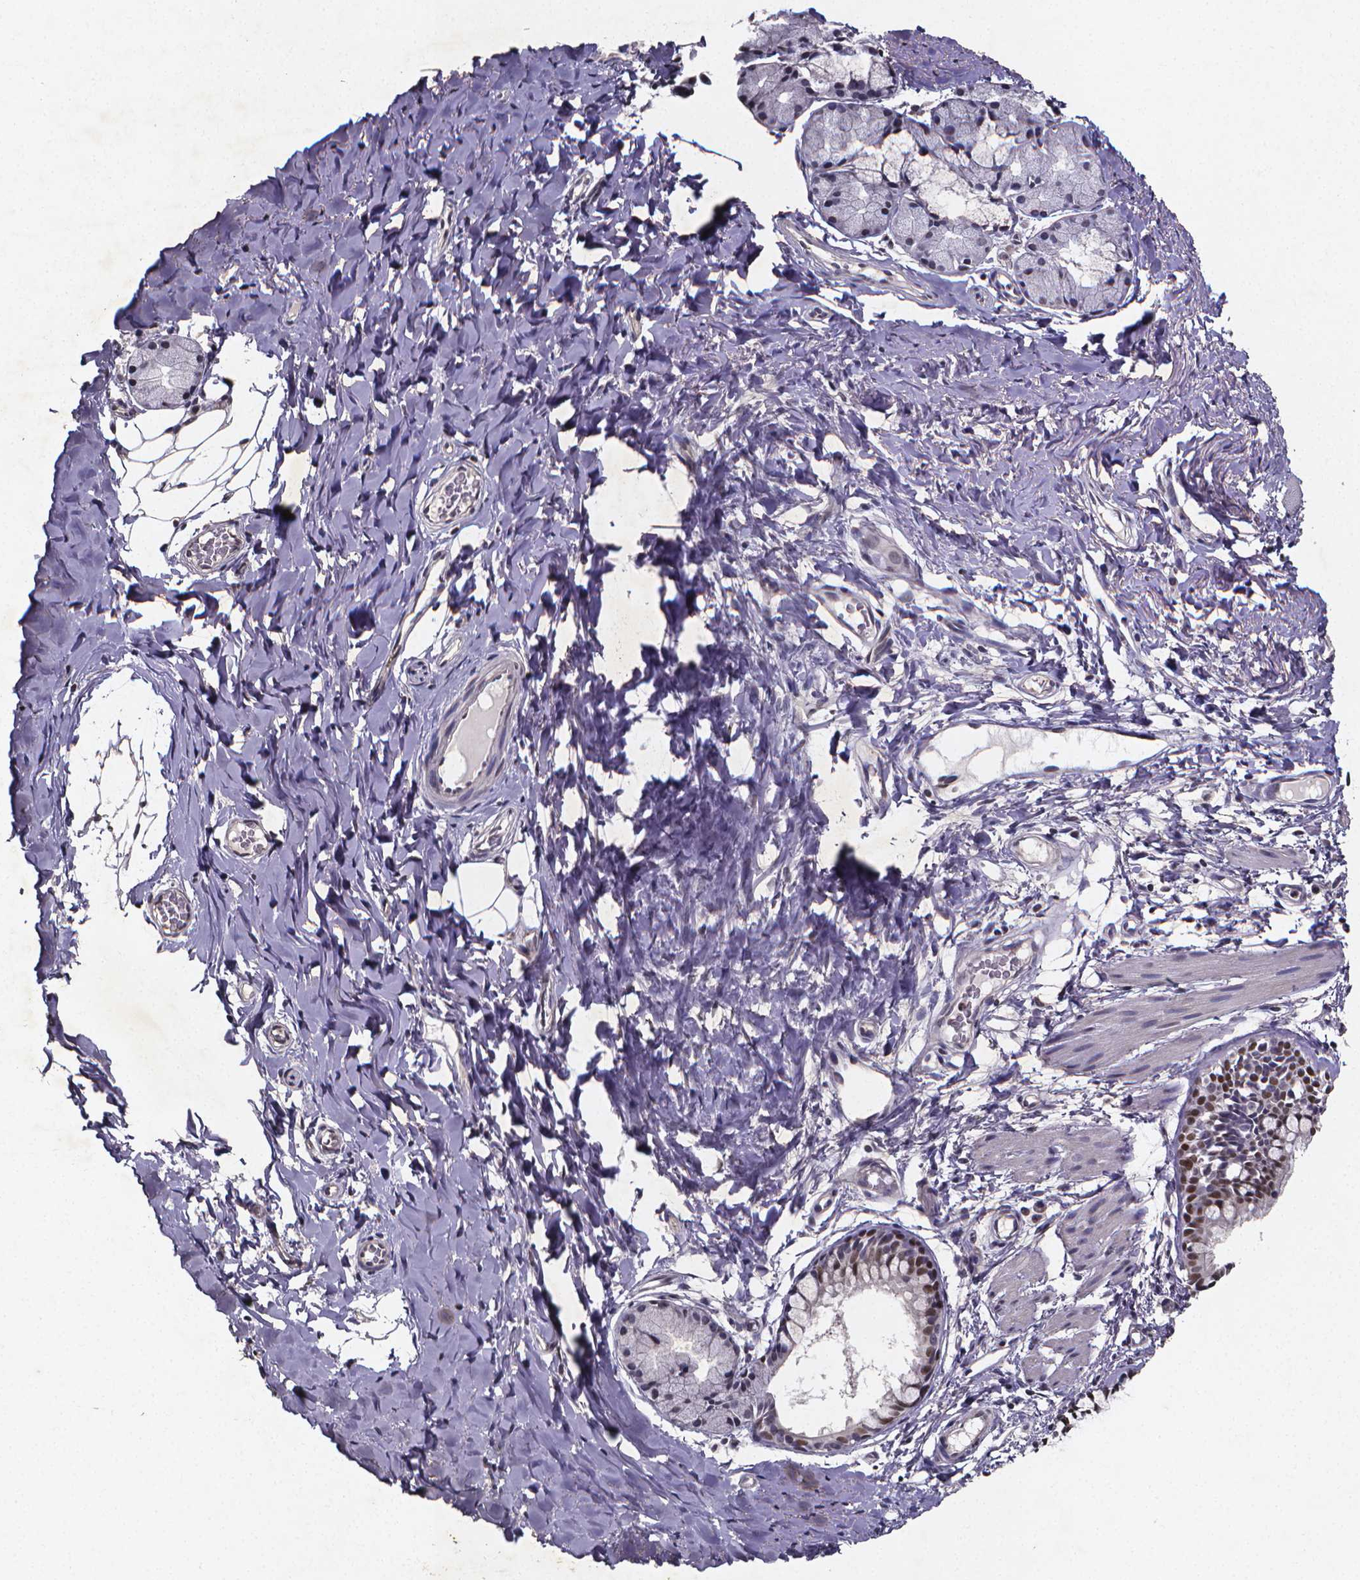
{"staining": {"intensity": "moderate", "quantity": "25%-75%", "location": "nuclear"}, "tissue": "bronchus", "cell_type": "Respiratory epithelial cells", "image_type": "normal", "snomed": [{"axis": "morphology", "description": "Normal tissue, NOS"}, {"axis": "topography", "description": "Bronchus"}], "caption": "Immunohistochemistry (IHC) of benign bronchus displays medium levels of moderate nuclear staining in about 25%-75% of respiratory epithelial cells.", "gene": "TP73", "patient": {"sex": "male", "age": 1}}